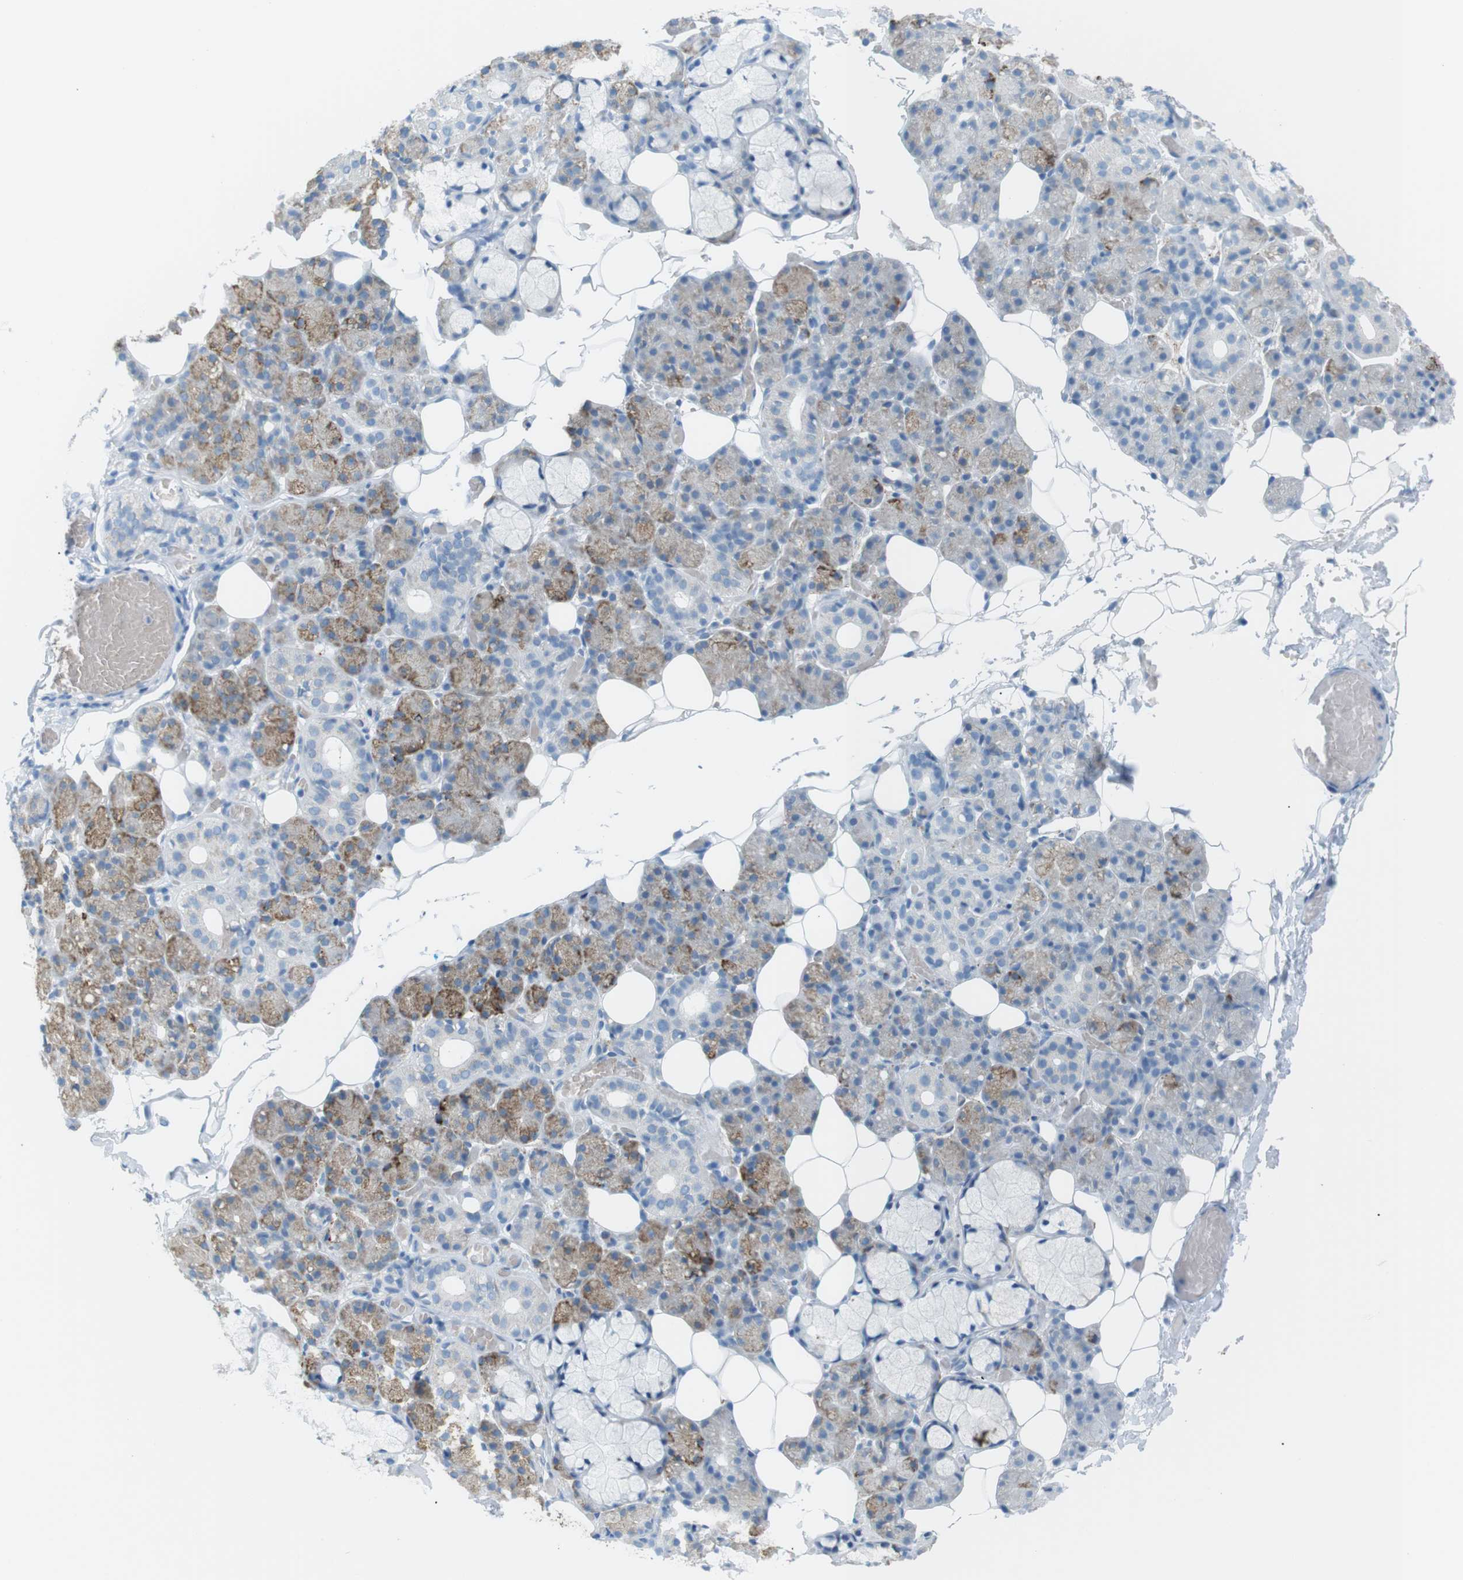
{"staining": {"intensity": "moderate", "quantity": "25%-75%", "location": "cytoplasmic/membranous"}, "tissue": "salivary gland", "cell_type": "Glandular cells", "image_type": "normal", "snomed": [{"axis": "morphology", "description": "Normal tissue, NOS"}, {"axis": "topography", "description": "Salivary gland"}], "caption": "Immunohistochemical staining of normal salivary gland demonstrates 25%-75% levels of moderate cytoplasmic/membranous protein positivity in about 25%-75% of glandular cells.", "gene": "VAMP1", "patient": {"sex": "male", "age": 63}}